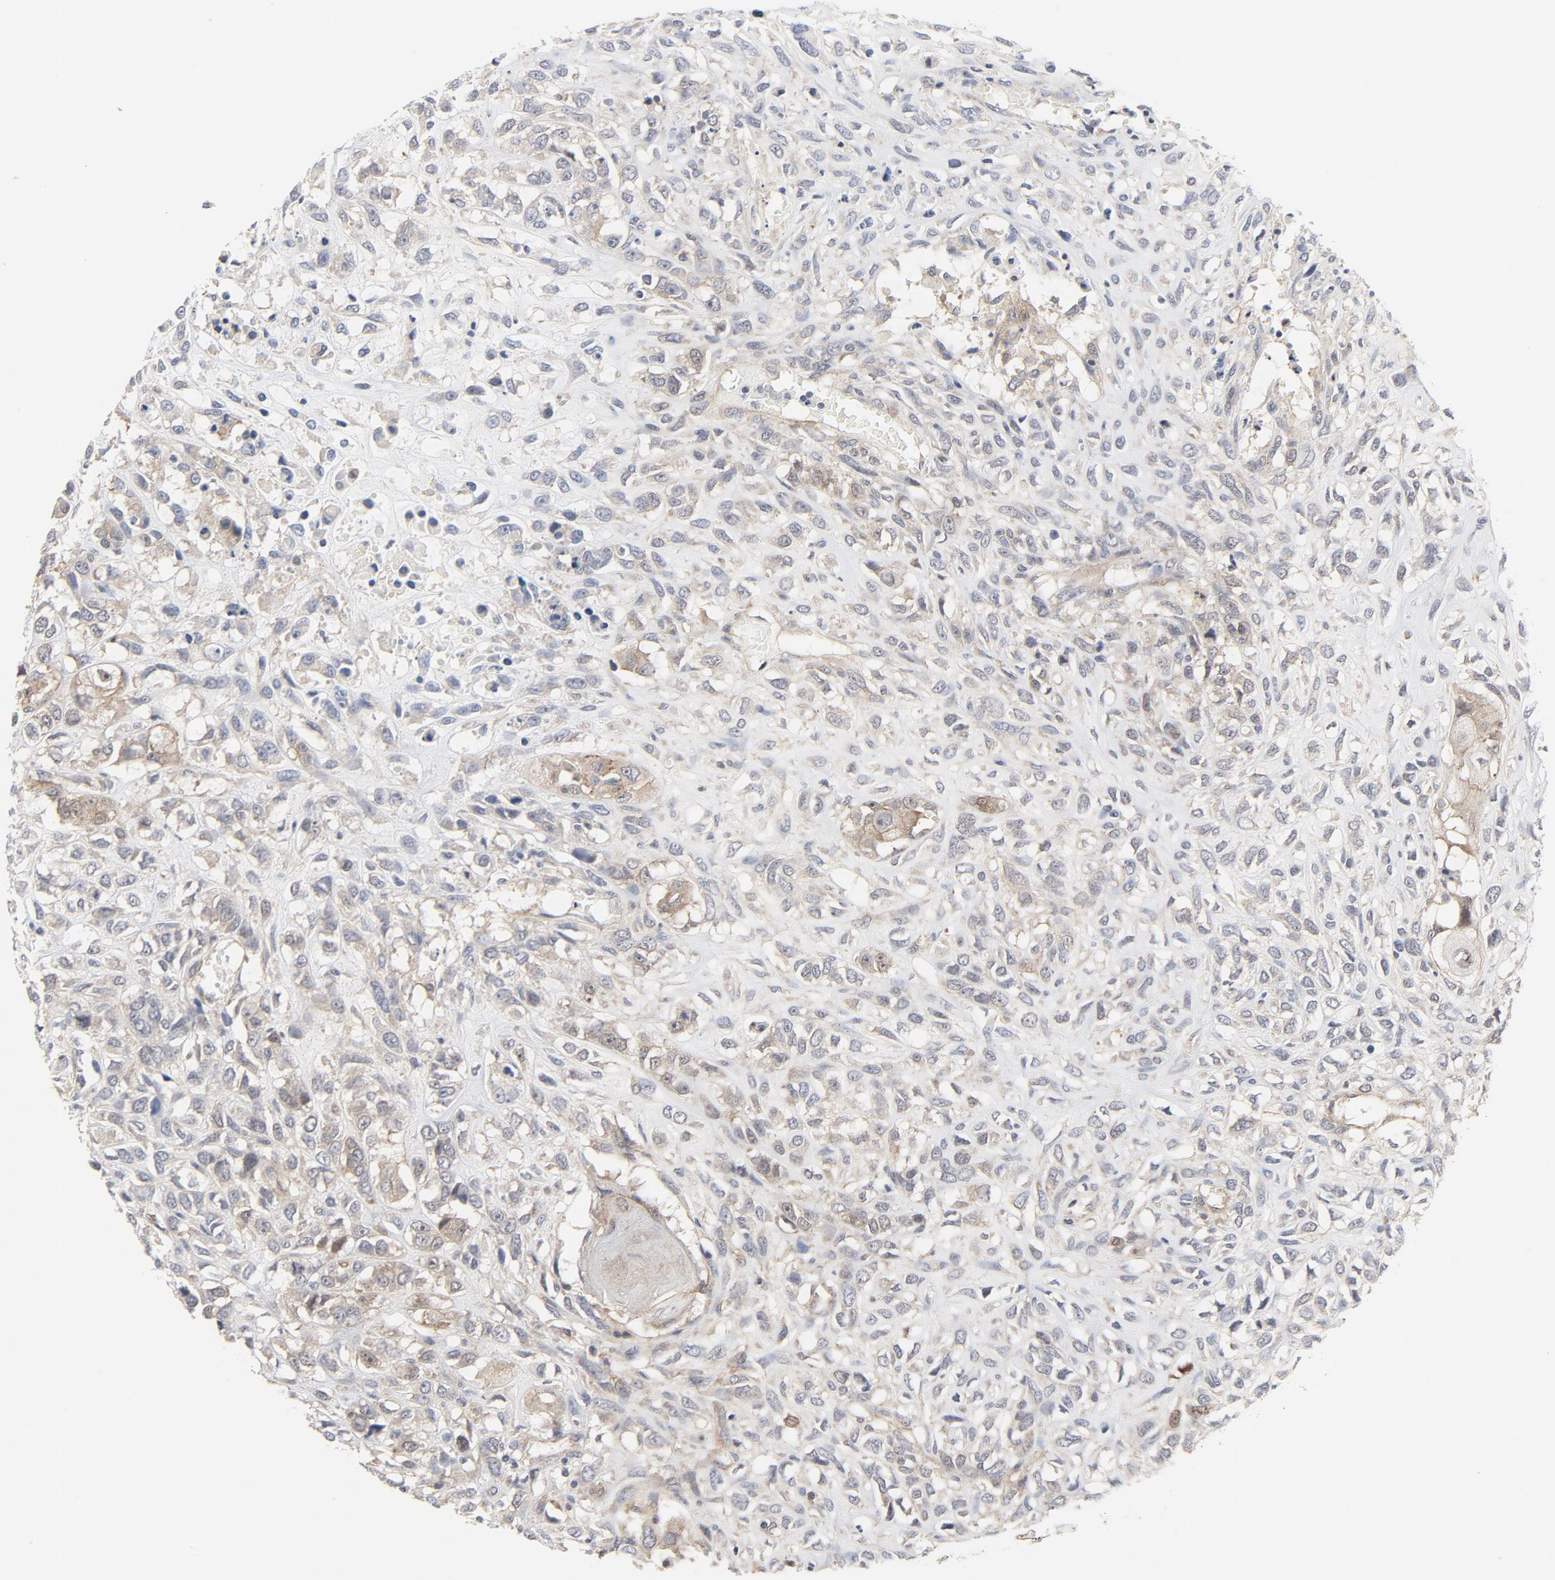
{"staining": {"intensity": "weak", "quantity": "<25%", "location": "cytoplasmic/membranous"}, "tissue": "head and neck cancer", "cell_type": "Tumor cells", "image_type": "cancer", "snomed": [{"axis": "morphology", "description": "Necrosis, NOS"}, {"axis": "morphology", "description": "Neoplasm, malignant, NOS"}, {"axis": "topography", "description": "Salivary gland"}, {"axis": "topography", "description": "Head-Neck"}], "caption": "Protein analysis of neoplasm (malignant) (head and neck) exhibits no significant expression in tumor cells.", "gene": "MAP2K7", "patient": {"sex": "male", "age": 43}}